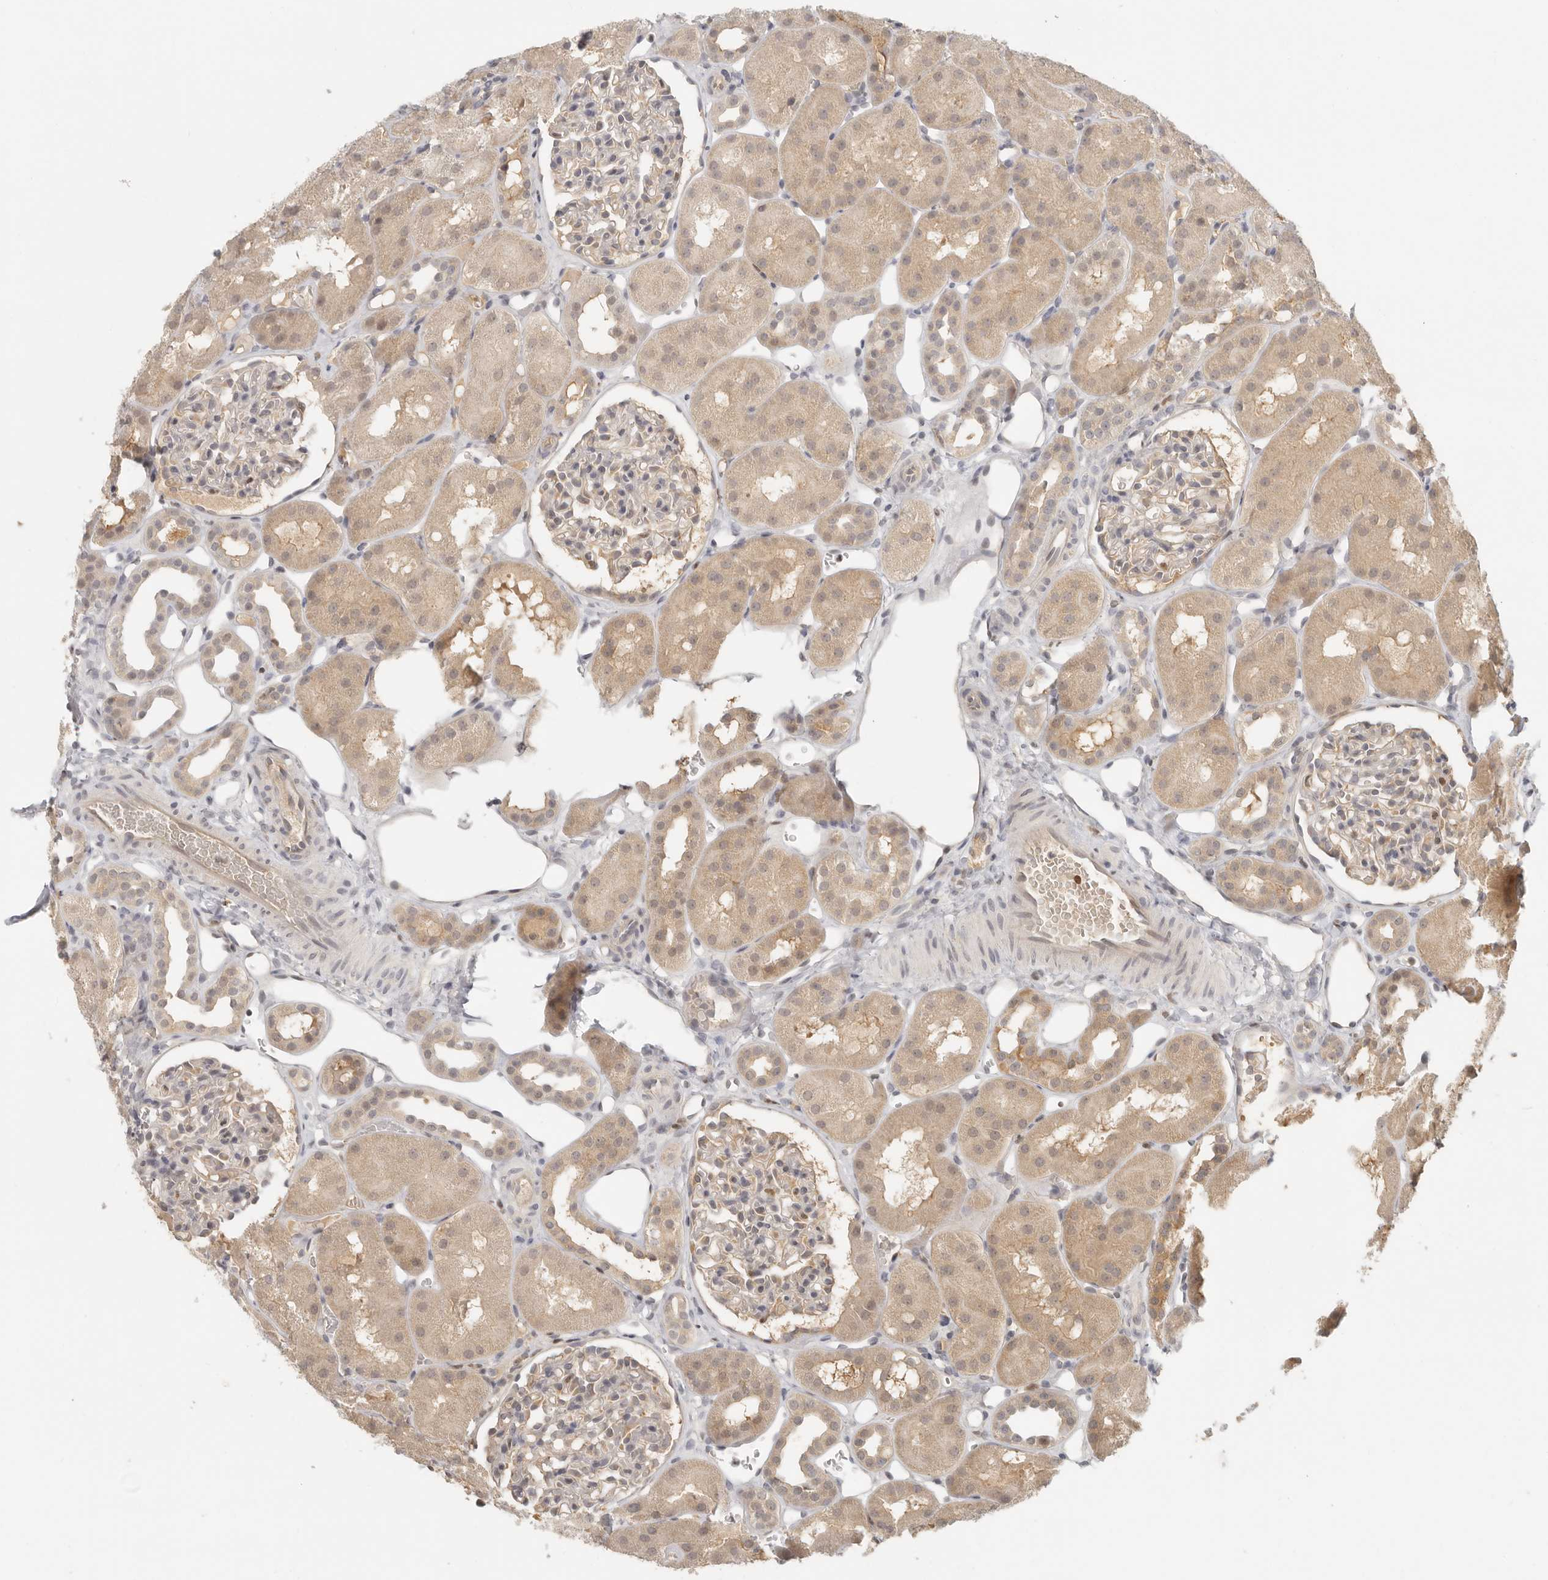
{"staining": {"intensity": "weak", "quantity": "25%-75%", "location": "cytoplasmic/membranous,nuclear"}, "tissue": "kidney", "cell_type": "Cells in glomeruli", "image_type": "normal", "snomed": [{"axis": "morphology", "description": "Normal tissue, NOS"}, {"axis": "topography", "description": "Kidney"}], "caption": "Immunohistochemistry (IHC) photomicrograph of normal kidney: kidney stained using immunohistochemistry (IHC) shows low levels of weak protein expression localized specifically in the cytoplasmic/membranous,nuclear of cells in glomeruli, appearing as a cytoplasmic/membranous,nuclear brown color.", "gene": "PSMA5", "patient": {"sex": "male", "age": 16}}